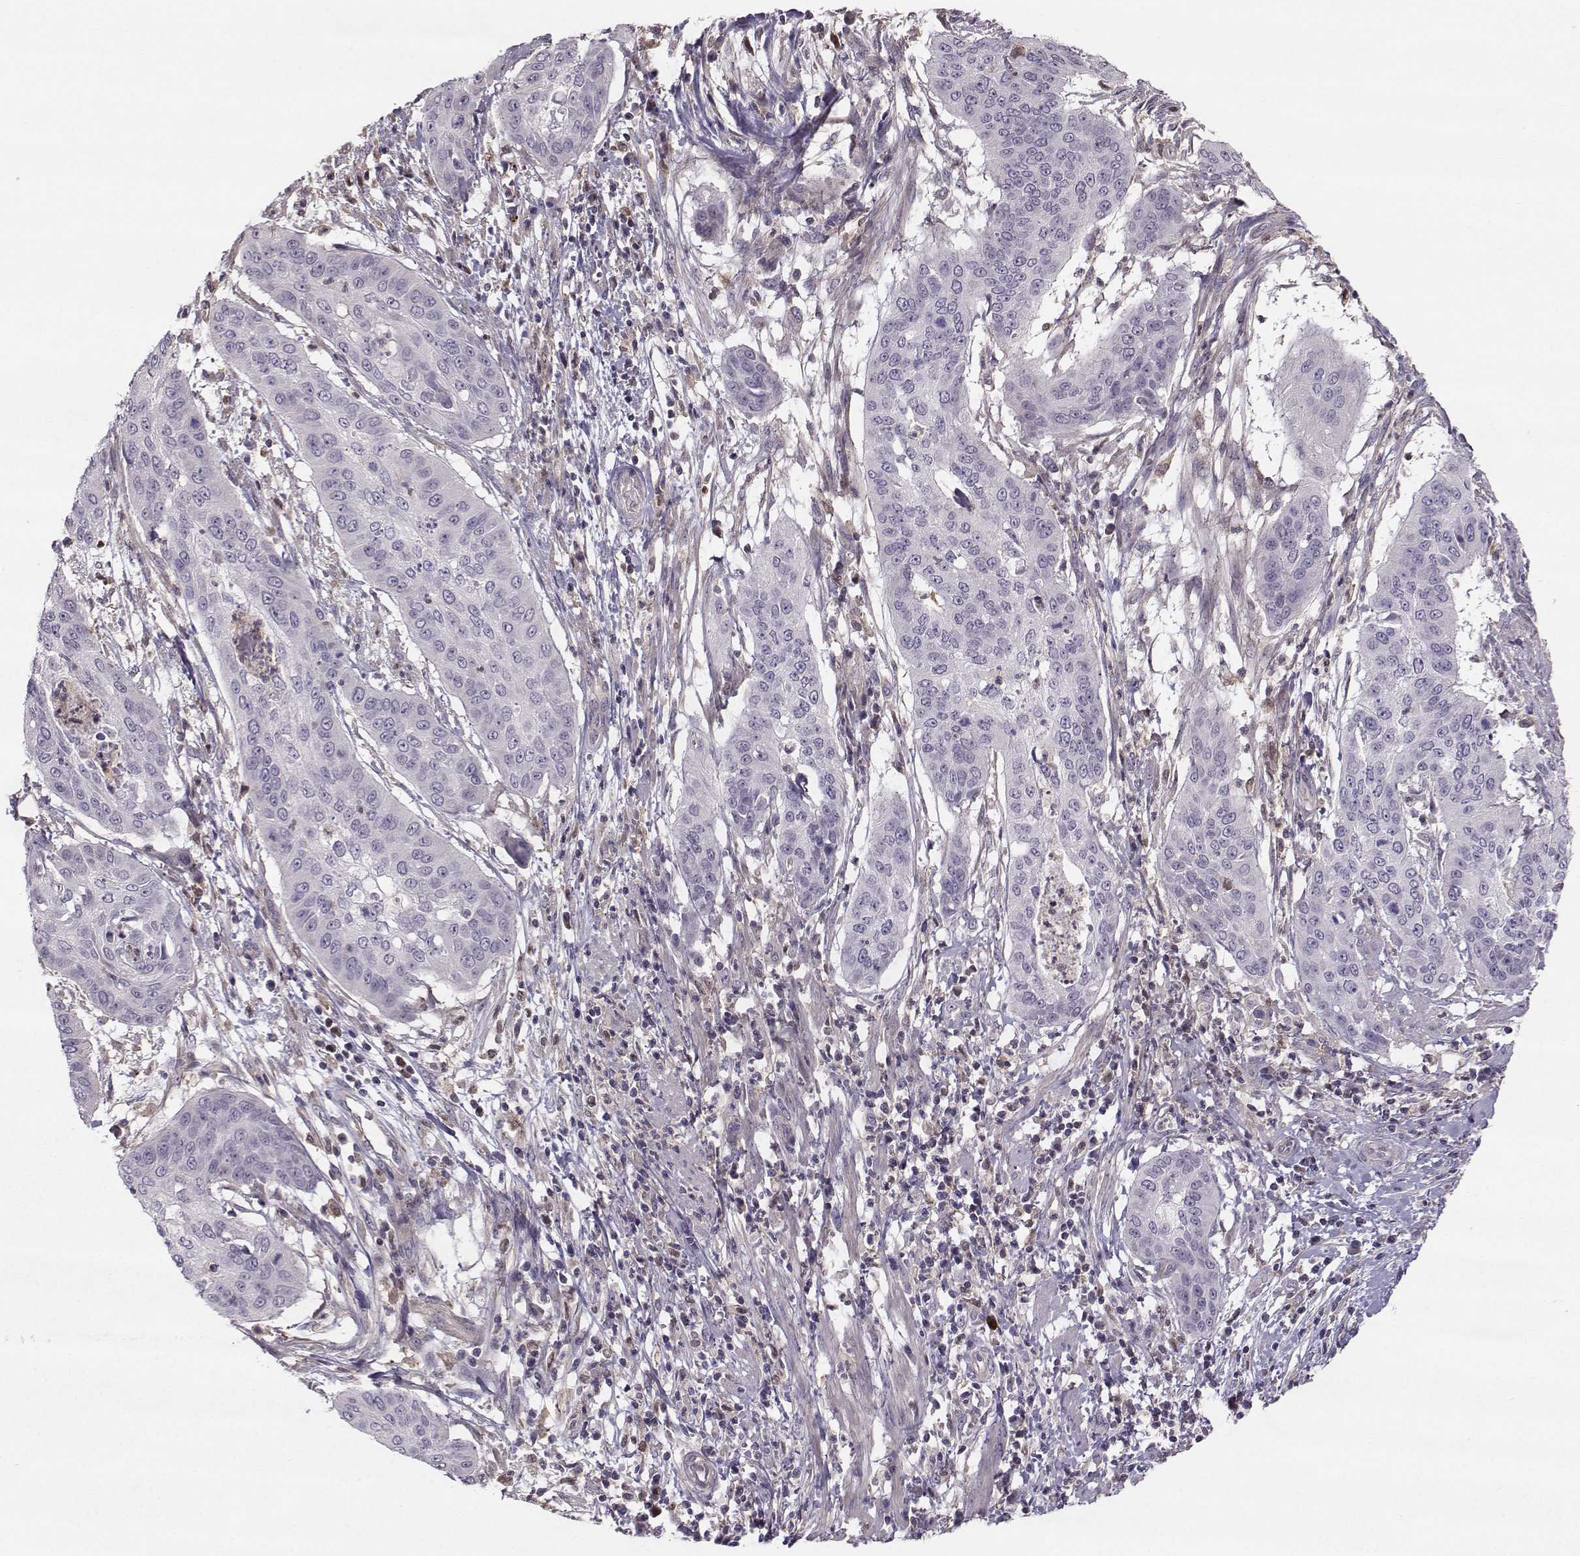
{"staining": {"intensity": "negative", "quantity": "none", "location": "none"}, "tissue": "cervical cancer", "cell_type": "Tumor cells", "image_type": "cancer", "snomed": [{"axis": "morphology", "description": "Squamous cell carcinoma, NOS"}, {"axis": "topography", "description": "Cervix"}], "caption": "A histopathology image of human squamous cell carcinoma (cervical) is negative for staining in tumor cells.", "gene": "ASB16", "patient": {"sex": "female", "age": 39}}